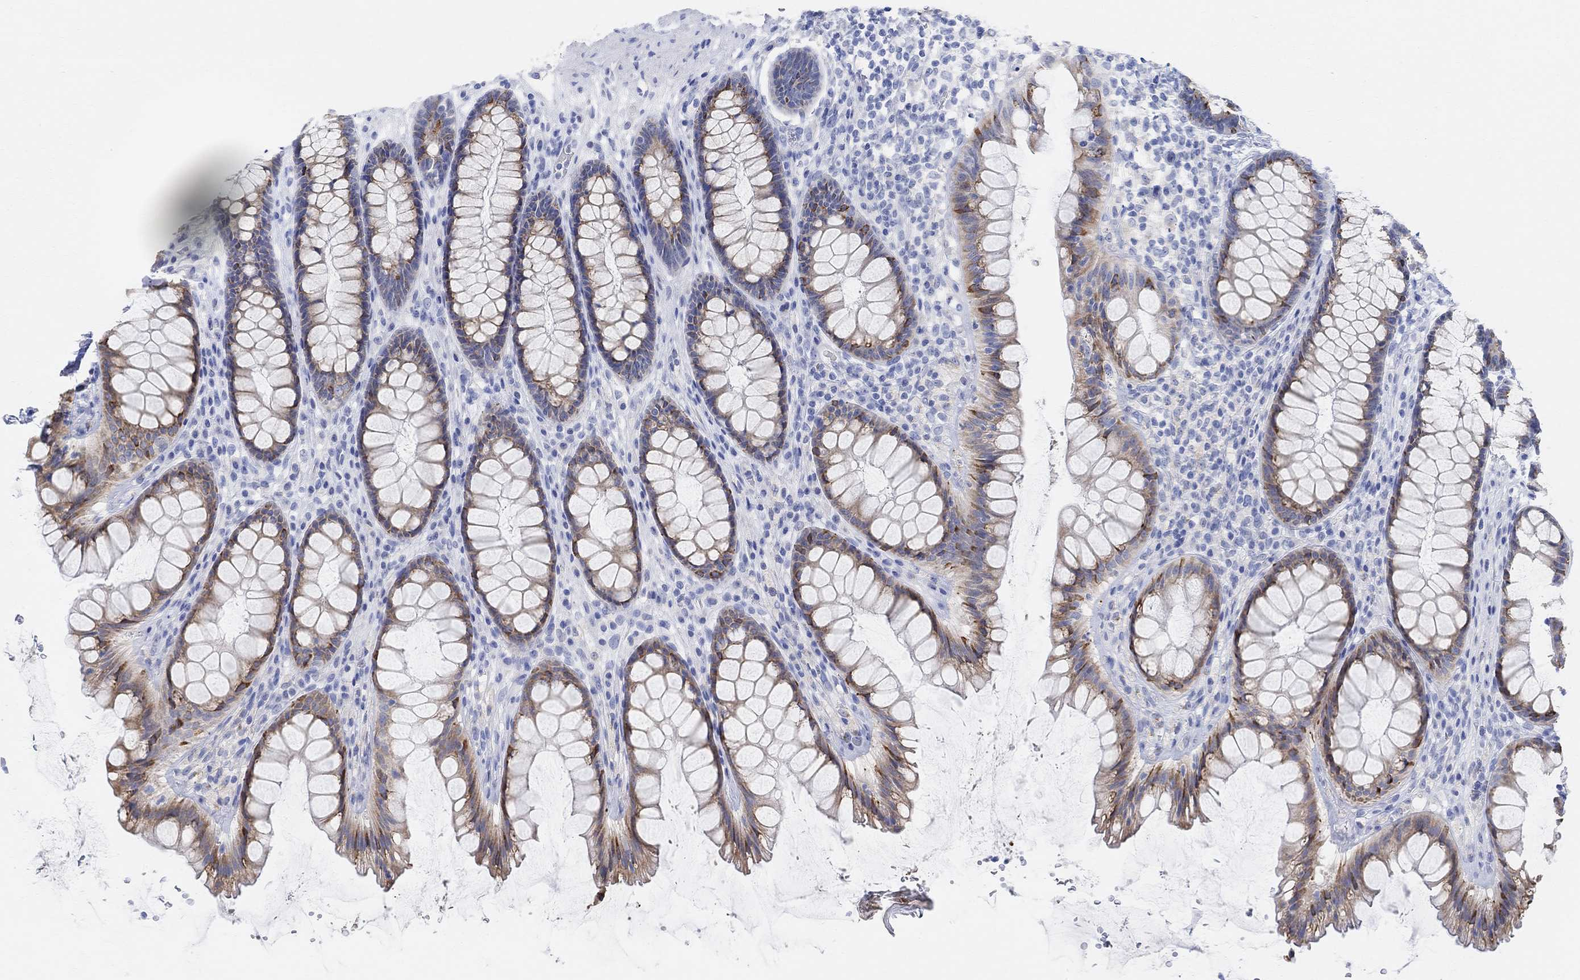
{"staining": {"intensity": "strong", "quantity": "25%-75%", "location": "cytoplasmic/membranous"}, "tissue": "rectum", "cell_type": "Glandular cells", "image_type": "normal", "snomed": [{"axis": "morphology", "description": "Normal tissue, NOS"}, {"axis": "topography", "description": "Rectum"}], "caption": "A high-resolution histopathology image shows immunohistochemistry (IHC) staining of unremarkable rectum, which exhibits strong cytoplasmic/membranous expression in about 25%-75% of glandular cells.", "gene": "RETNLB", "patient": {"sex": "male", "age": 72}}